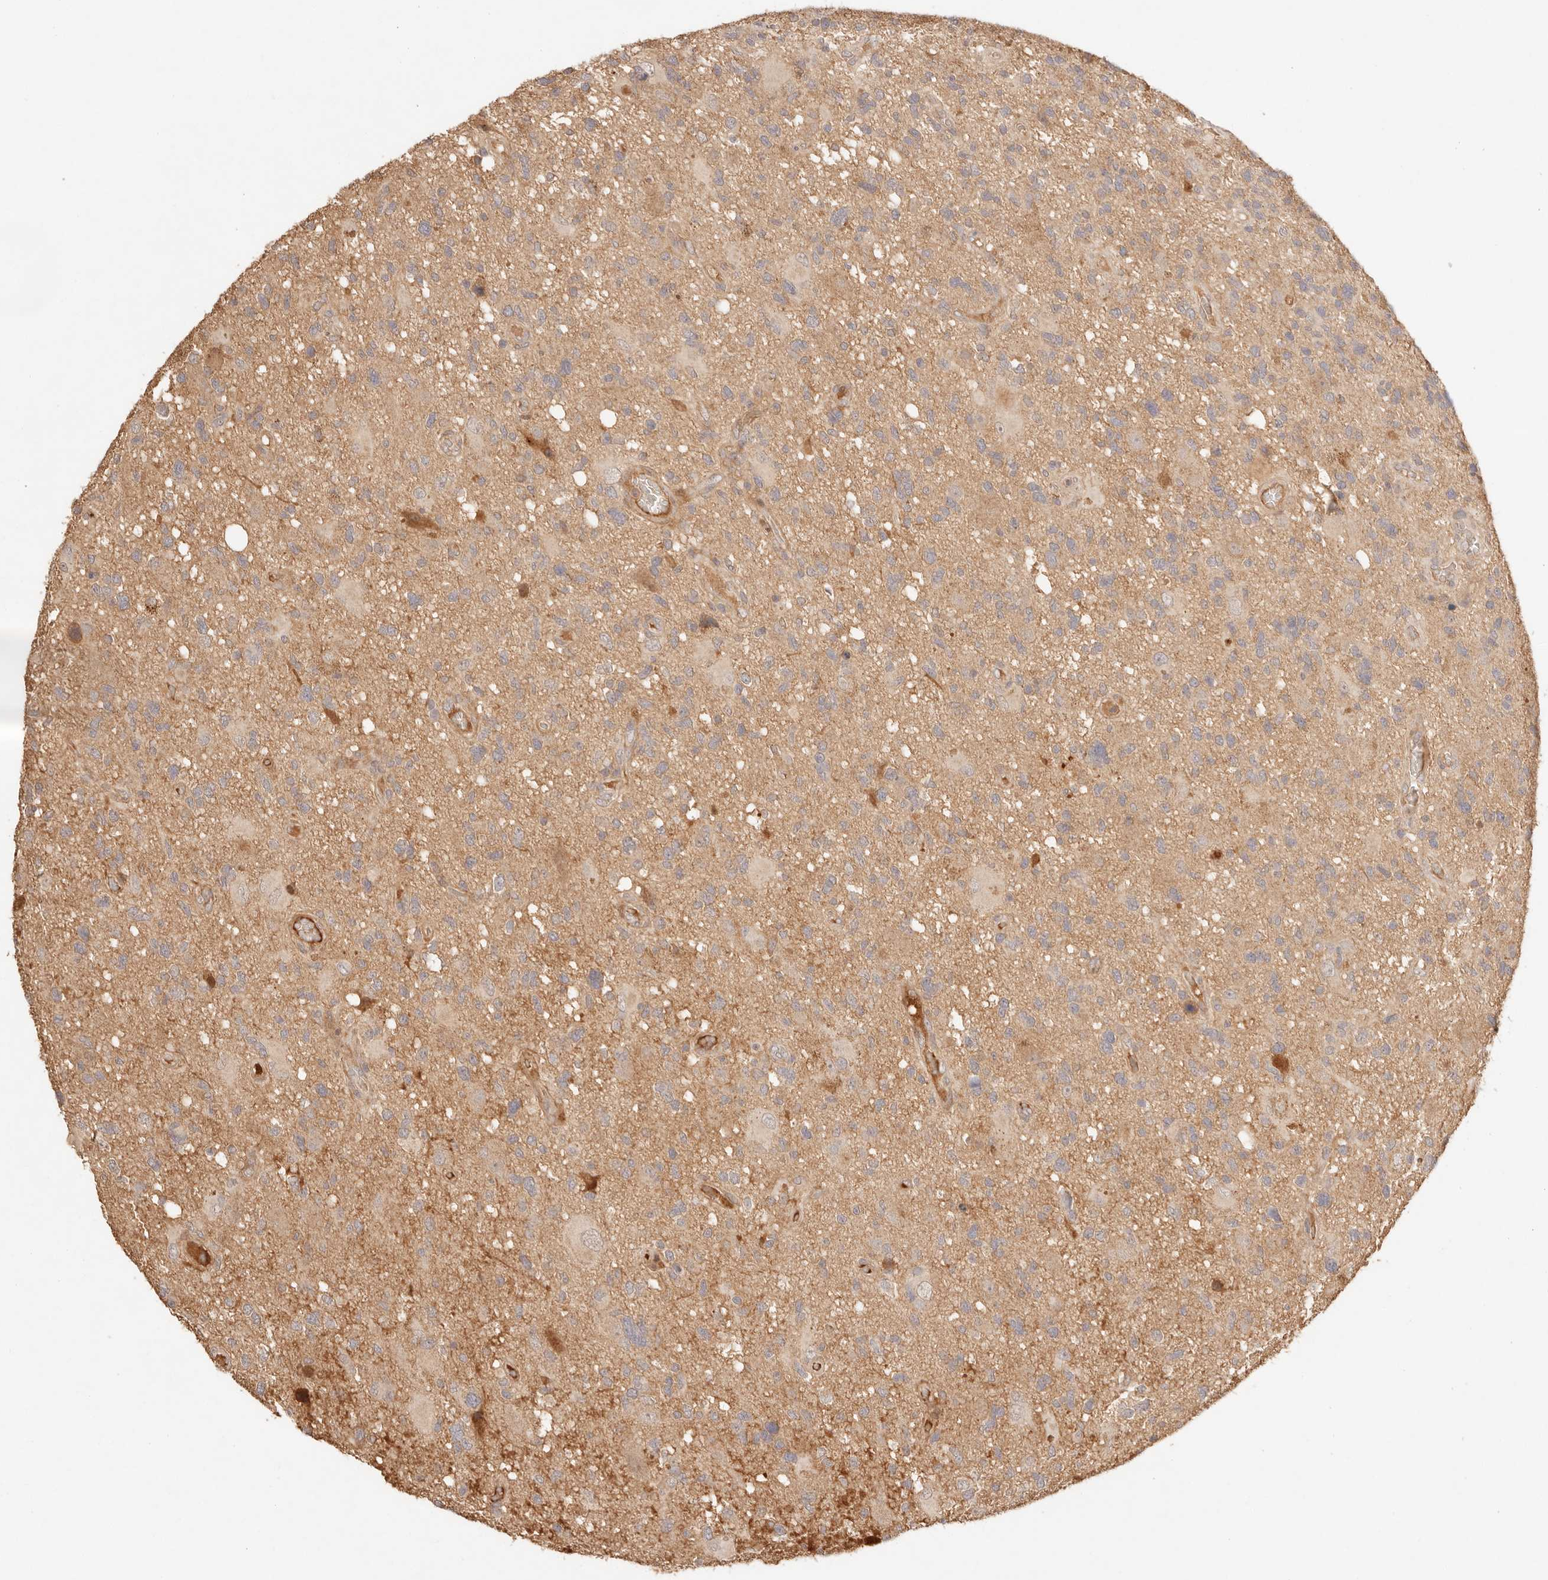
{"staining": {"intensity": "weak", "quantity": ">75%", "location": "cytoplasmic/membranous"}, "tissue": "glioma", "cell_type": "Tumor cells", "image_type": "cancer", "snomed": [{"axis": "morphology", "description": "Glioma, malignant, High grade"}, {"axis": "topography", "description": "Brain"}], "caption": "Immunohistochemistry (IHC) of glioma demonstrates low levels of weak cytoplasmic/membranous expression in about >75% of tumor cells.", "gene": "PHLDA3", "patient": {"sex": "male", "age": 33}}